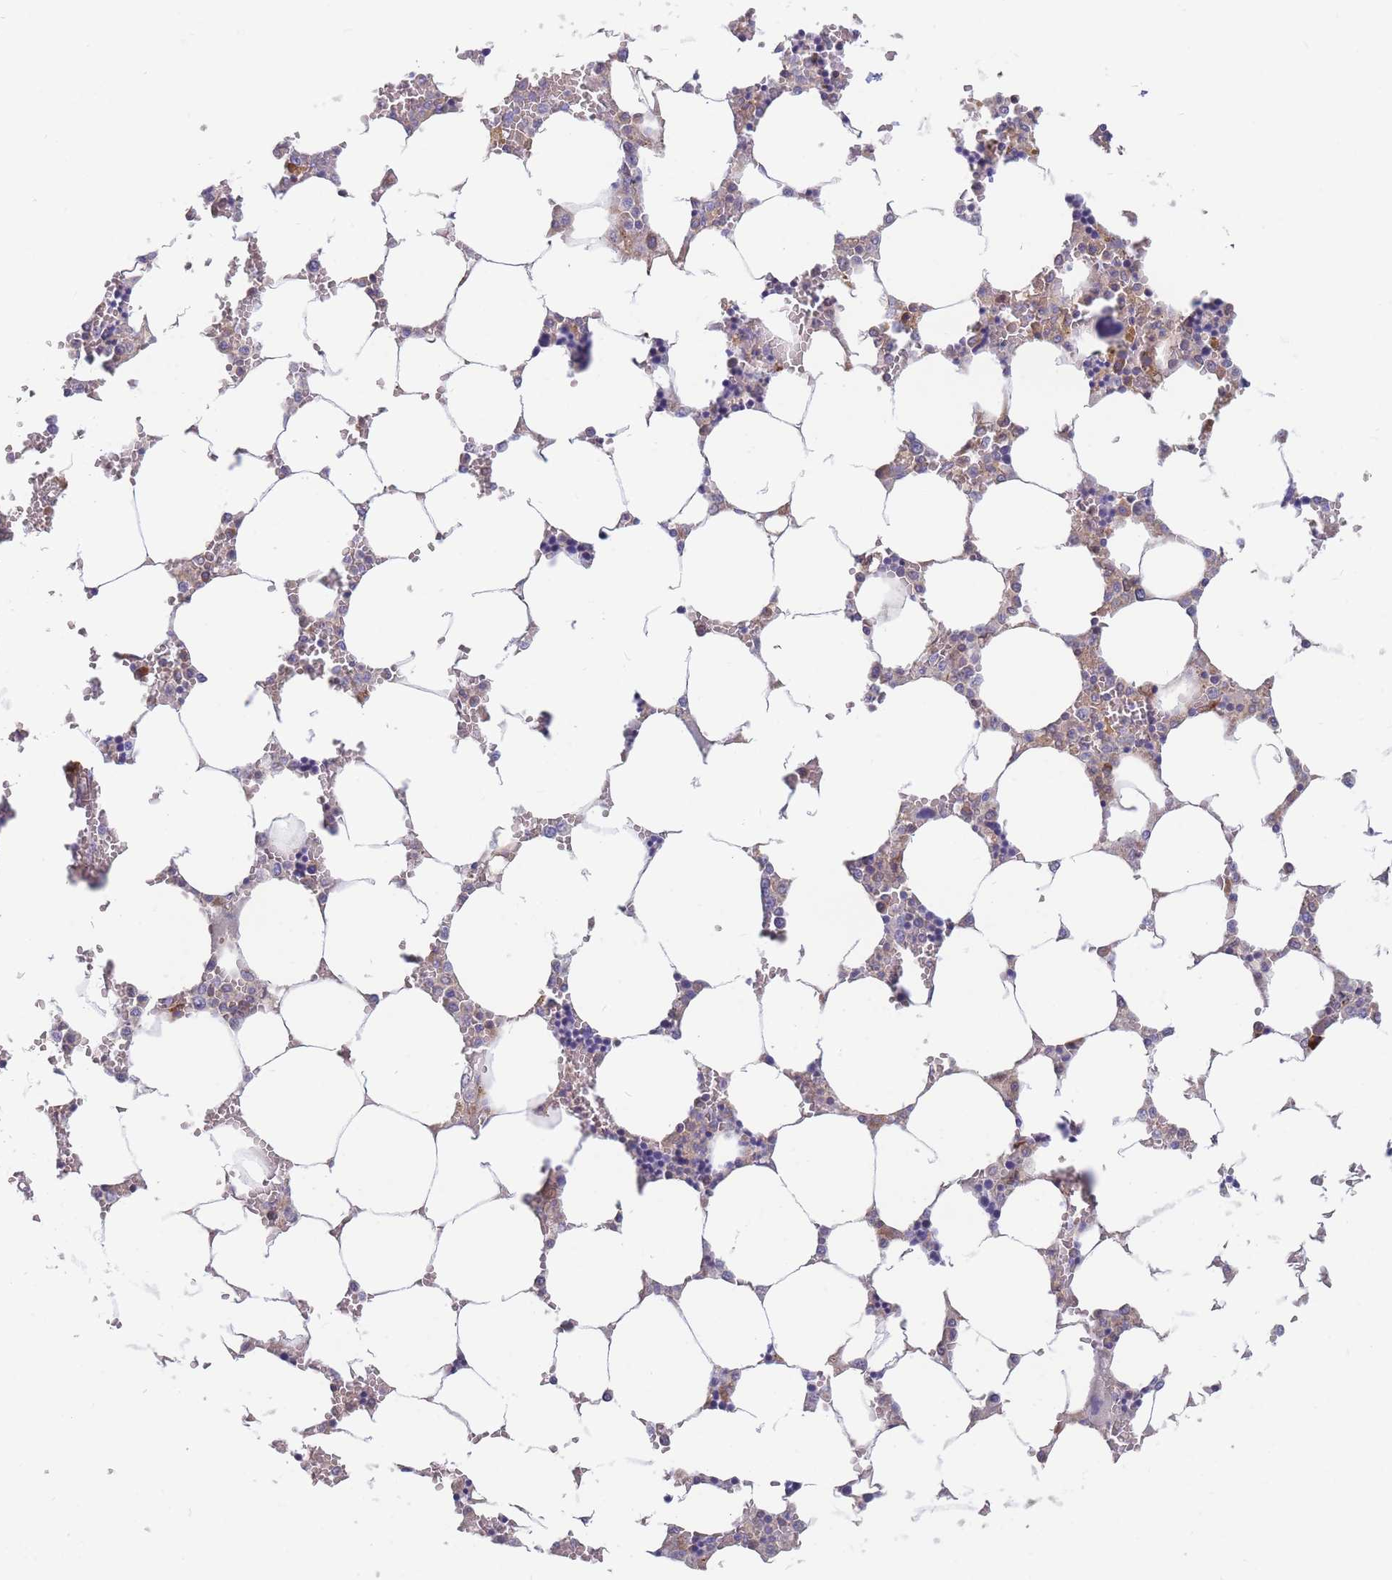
{"staining": {"intensity": "negative", "quantity": "none", "location": "none"}, "tissue": "bone marrow", "cell_type": "Hematopoietic cells", "image_type": "normal", "snomed": [{"axis": "morphology", "description": "Normal tissue, NOS"}, {"axis": "topography", "description": "Bone marrow"}], "caption": "High magnification brightfield microscopy of unremarkable bone marrow stained with DAB (brown) and counterstained with hematoxylin (blue): hematopoietic cells show no significant staining.", "gene": "TMEM131L", "patient": {"sex": "male", "age": 64}}